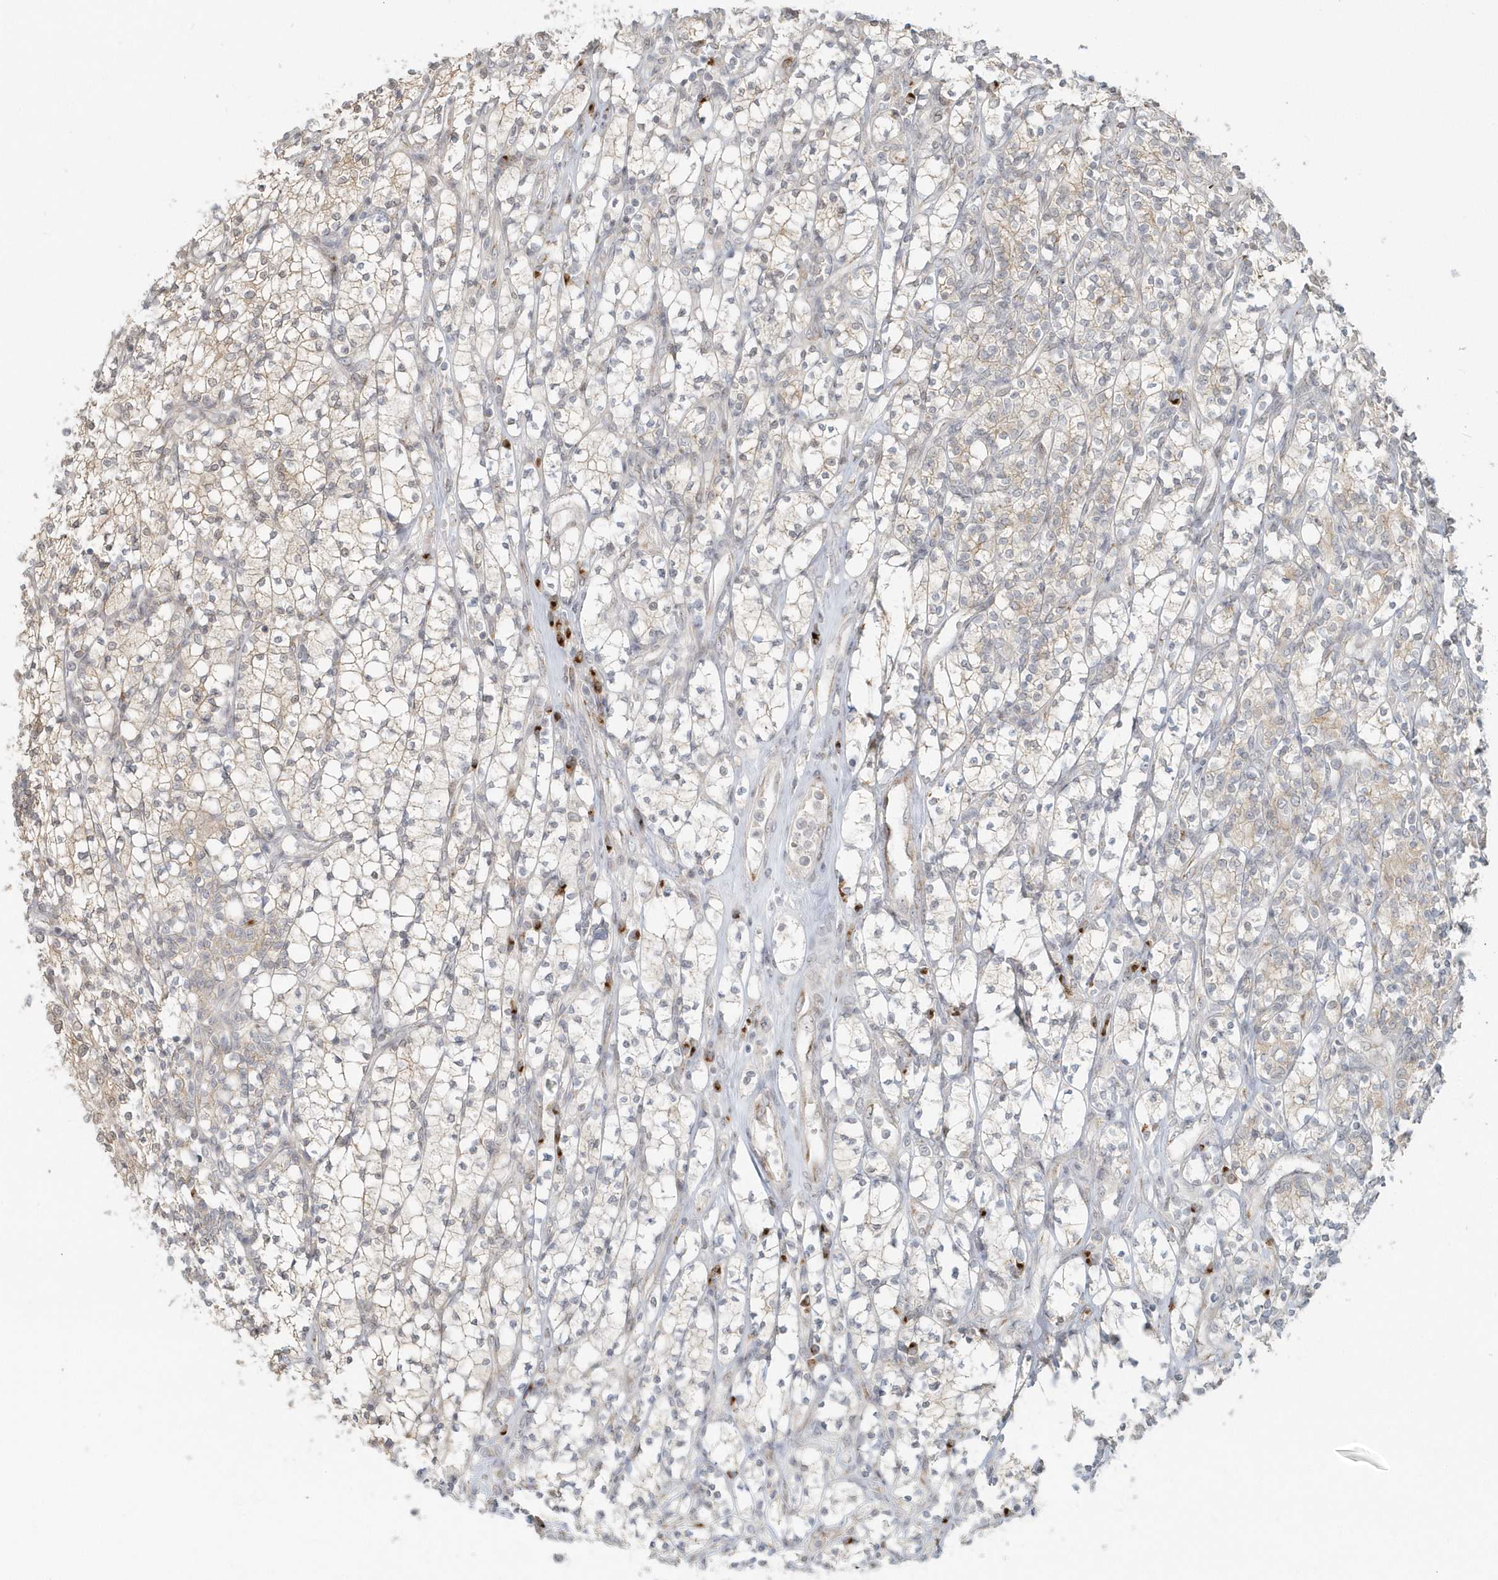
{"staining": {"intensity": "weak", "quantity": "25%-75%", "location": "cytoplasmic/membranous"}, "tissue": "renal cancer", "cell_type": "Tumor cells", "image_type": "cancer", "snomed": [{"axis": "morphology", "description": "Adenocarcinoma, NOS"}, {"axis": "topography", "description": "Kidney"}], "caption": "Human renal cancer stained with a protein marker displays weak staining in tumor cells.", "gene": "DHFR", "patient": {"sex": "male", "age": 77}}